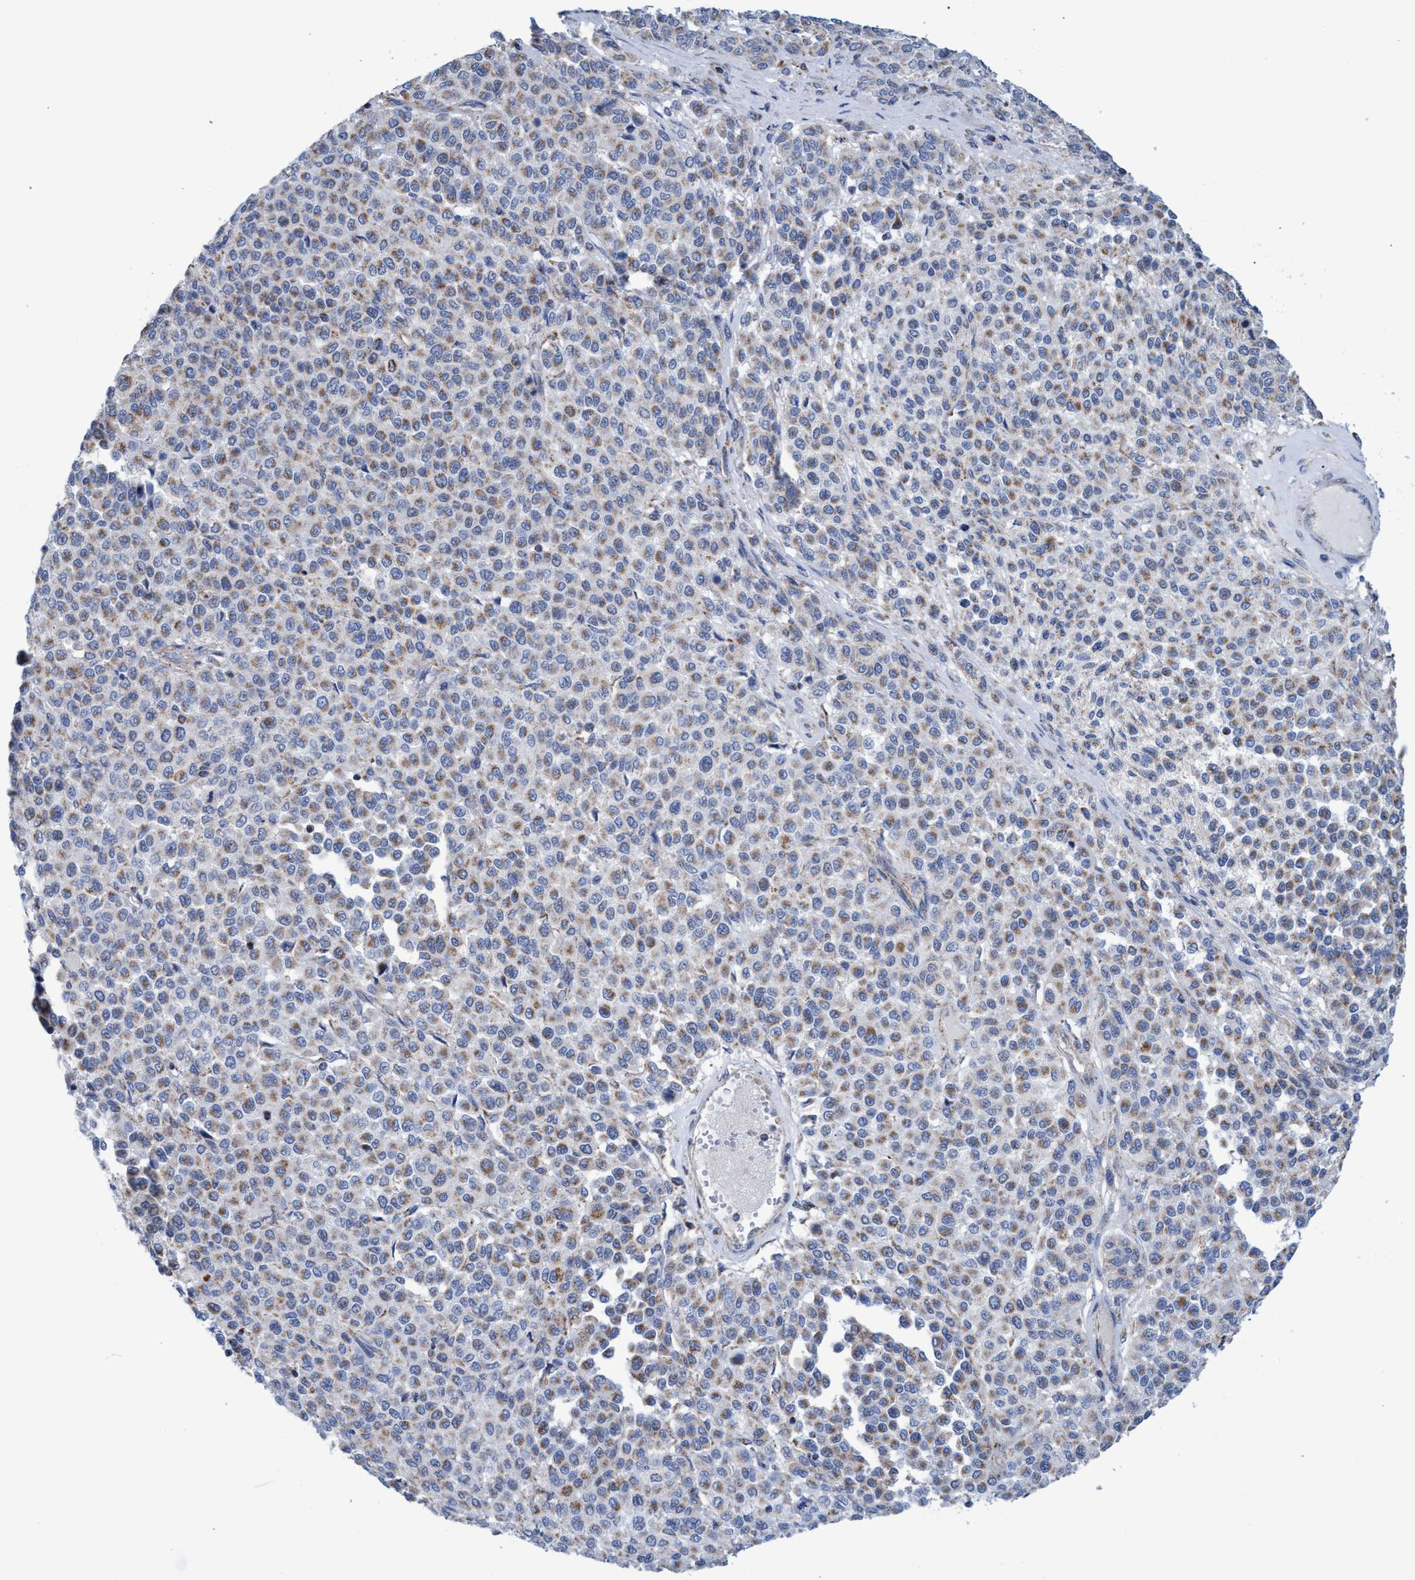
{"staining": {"intensity": "moderate", "quantity": "25%-75%", "location": "cytoplasmic/membranous"}, "tissue": "melanoma", "cell_type": "Tumor cells", "image_type": "cancer", "snomed": [{"axis": "morphology", "description": "Malignant melanoma, Metastatic site"}, {"axis": "topography", "description": "Pancreas"}], "caption": "High-power microscopy captured an immunohistochemistry histopathology image of malignant melanoma (metastatic site), revealing moderate cytoplasmic/membranous expression in about 25%-75% of tumor cells.", "gene": "ZNF750", "patient": {"sex": "female", "age": 30}}